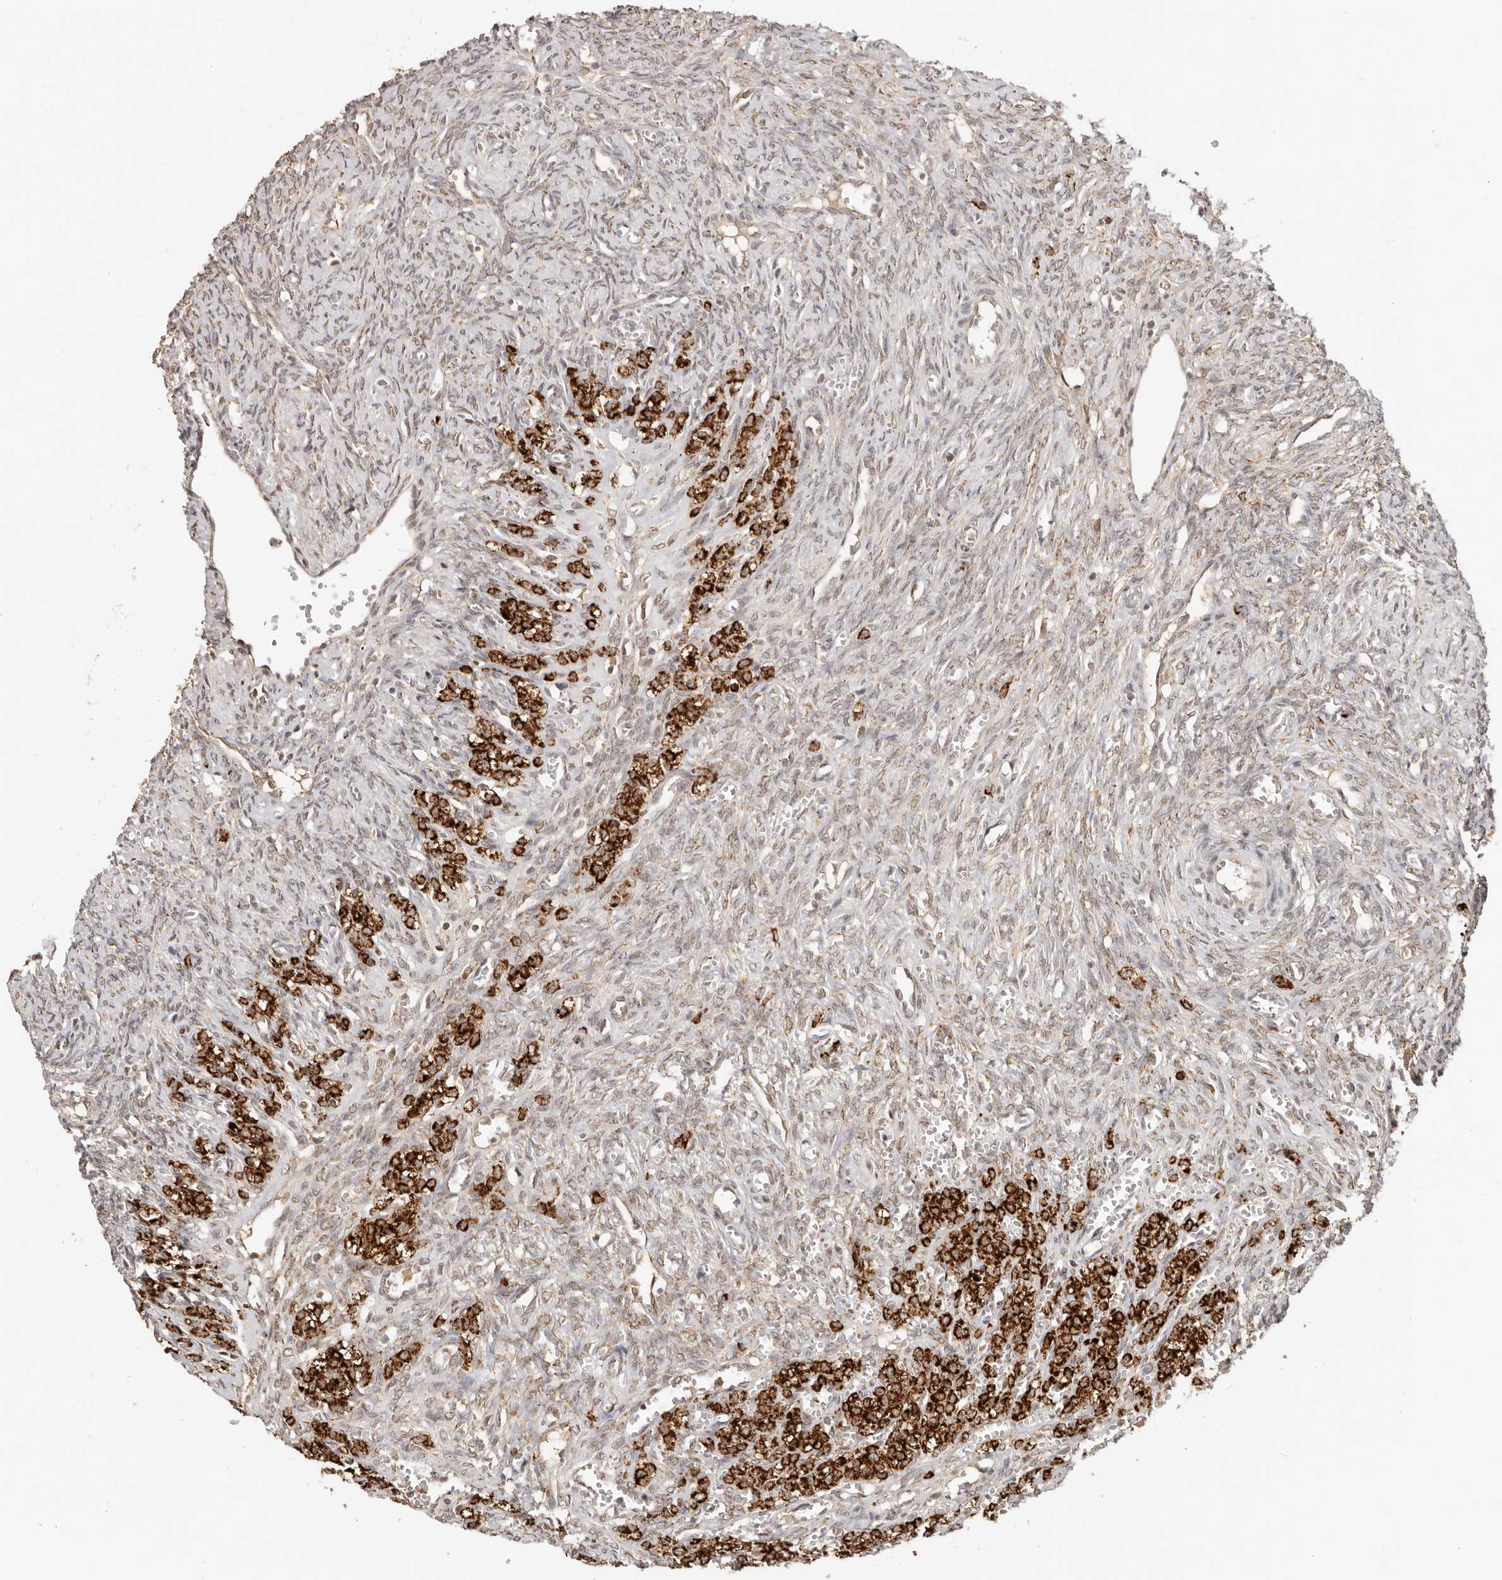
{"staining": {"intensity": "strong", "quantity": "<25%", "location": "cytoplasmic/membranous"}, "tissue": "ovary", "cell_type": "Ovarian stroma cells", "image_type": "normal", "snomed": [{"axis": "morphology", "description": "Normal tissue, NOS"}, {"axis": "topography", "description": "Ovary"}], "caption": "Human ovary stained with a brown dye displays strong cytoplasmic/membranous positive staining in approximately <25% of ovarian stroma cells.", "gene": "SEC14L1", "patient": {"sex": "female", "age": 41}}